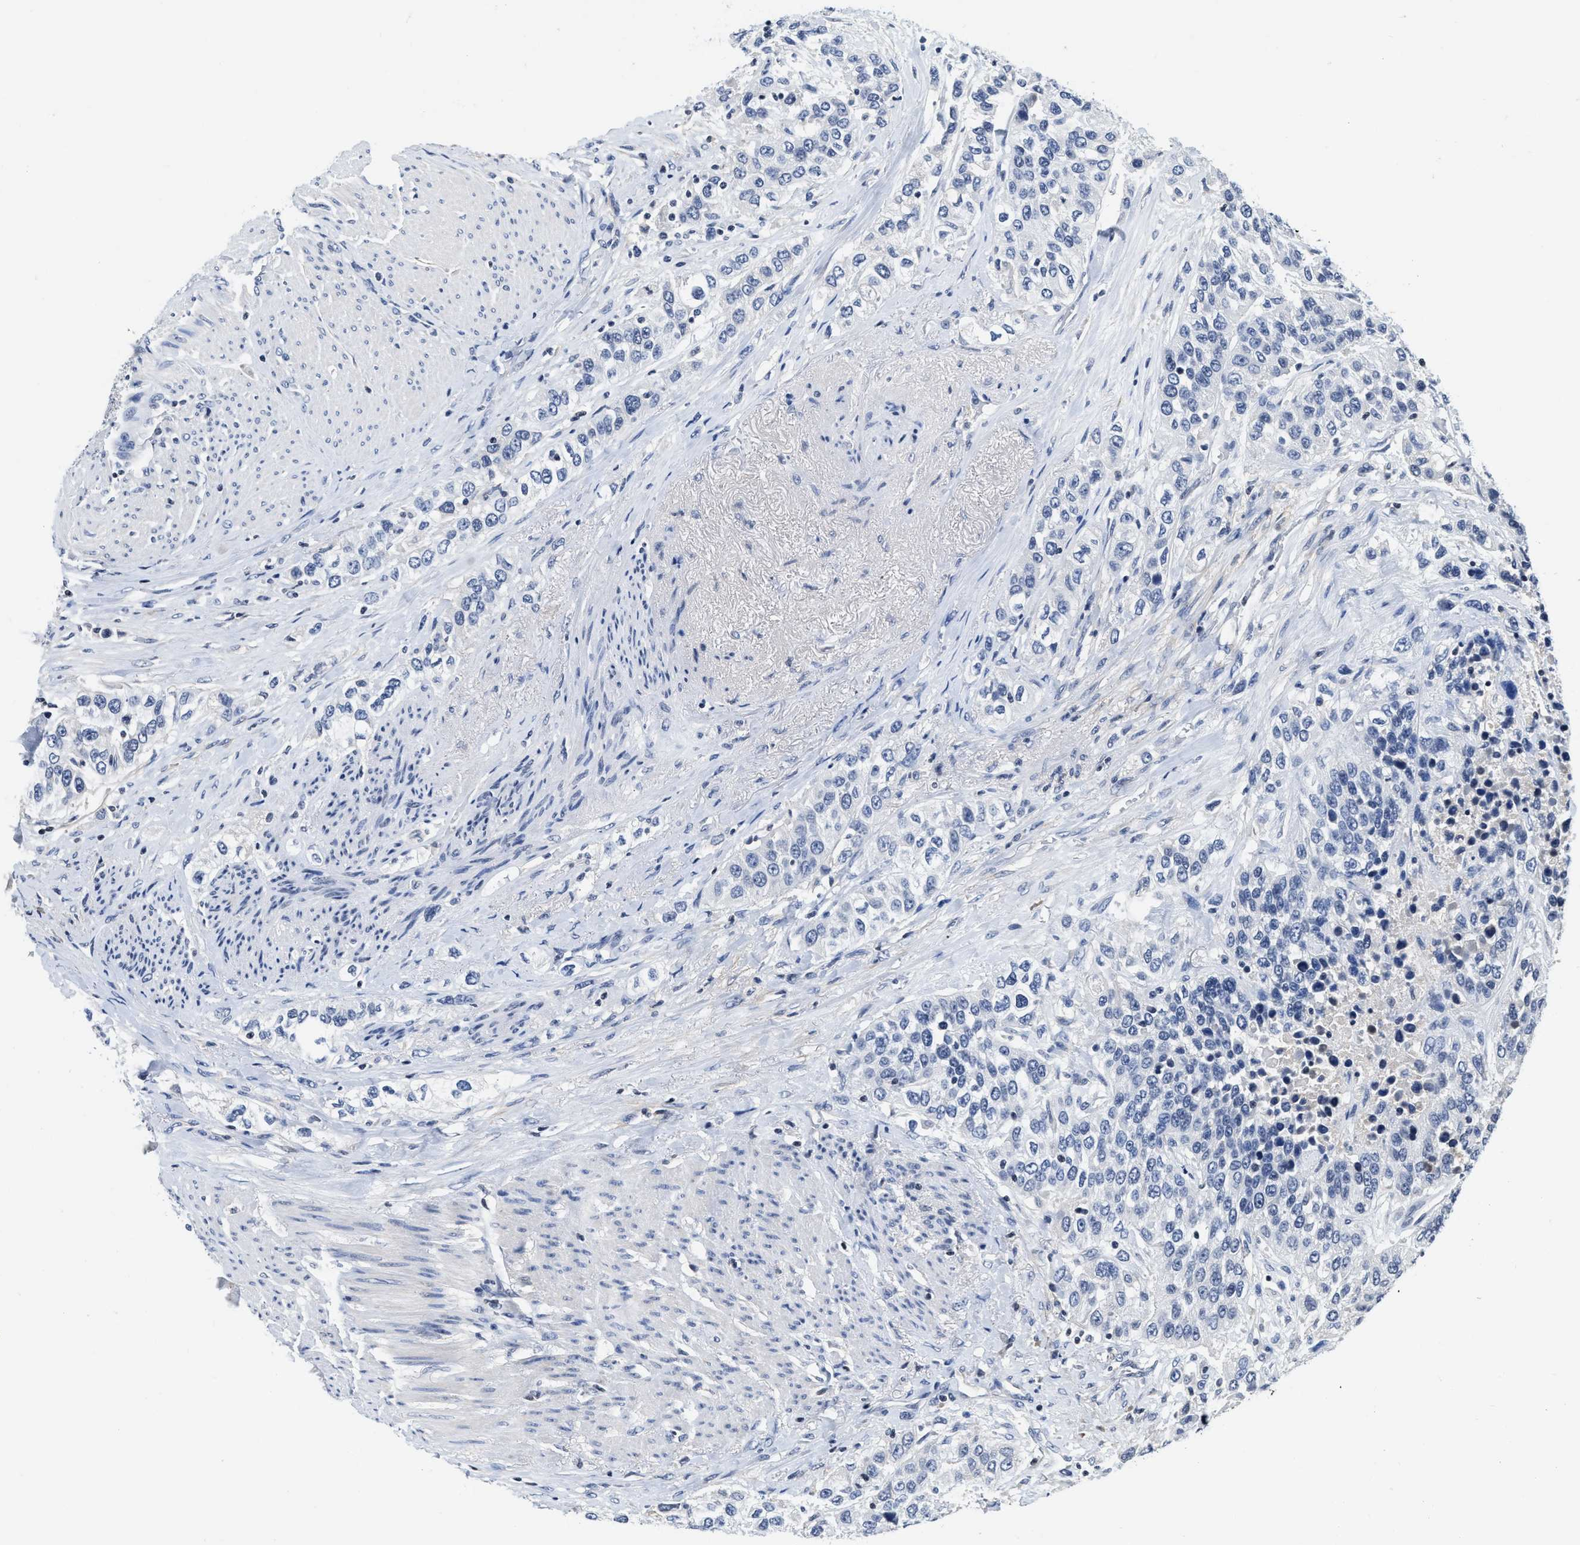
{"staining": {"intensity": "negative", "quantity": "none", "location": "none"}, "tissue": "urothelial cancer", "cell_type": "Tumor cells", "image_type": "cancer", "snomed": [{"axis": "morphology", "description": "Urothelial carcinoma, High grade"}, {"axis": "topography", "description": "Urinary bladder"}], "caption": "Tumor cells are negative for brown protein staining in urothelial cancer.", "gene": "FBLN2", "patient": {"sex": "female", "age": 80}}